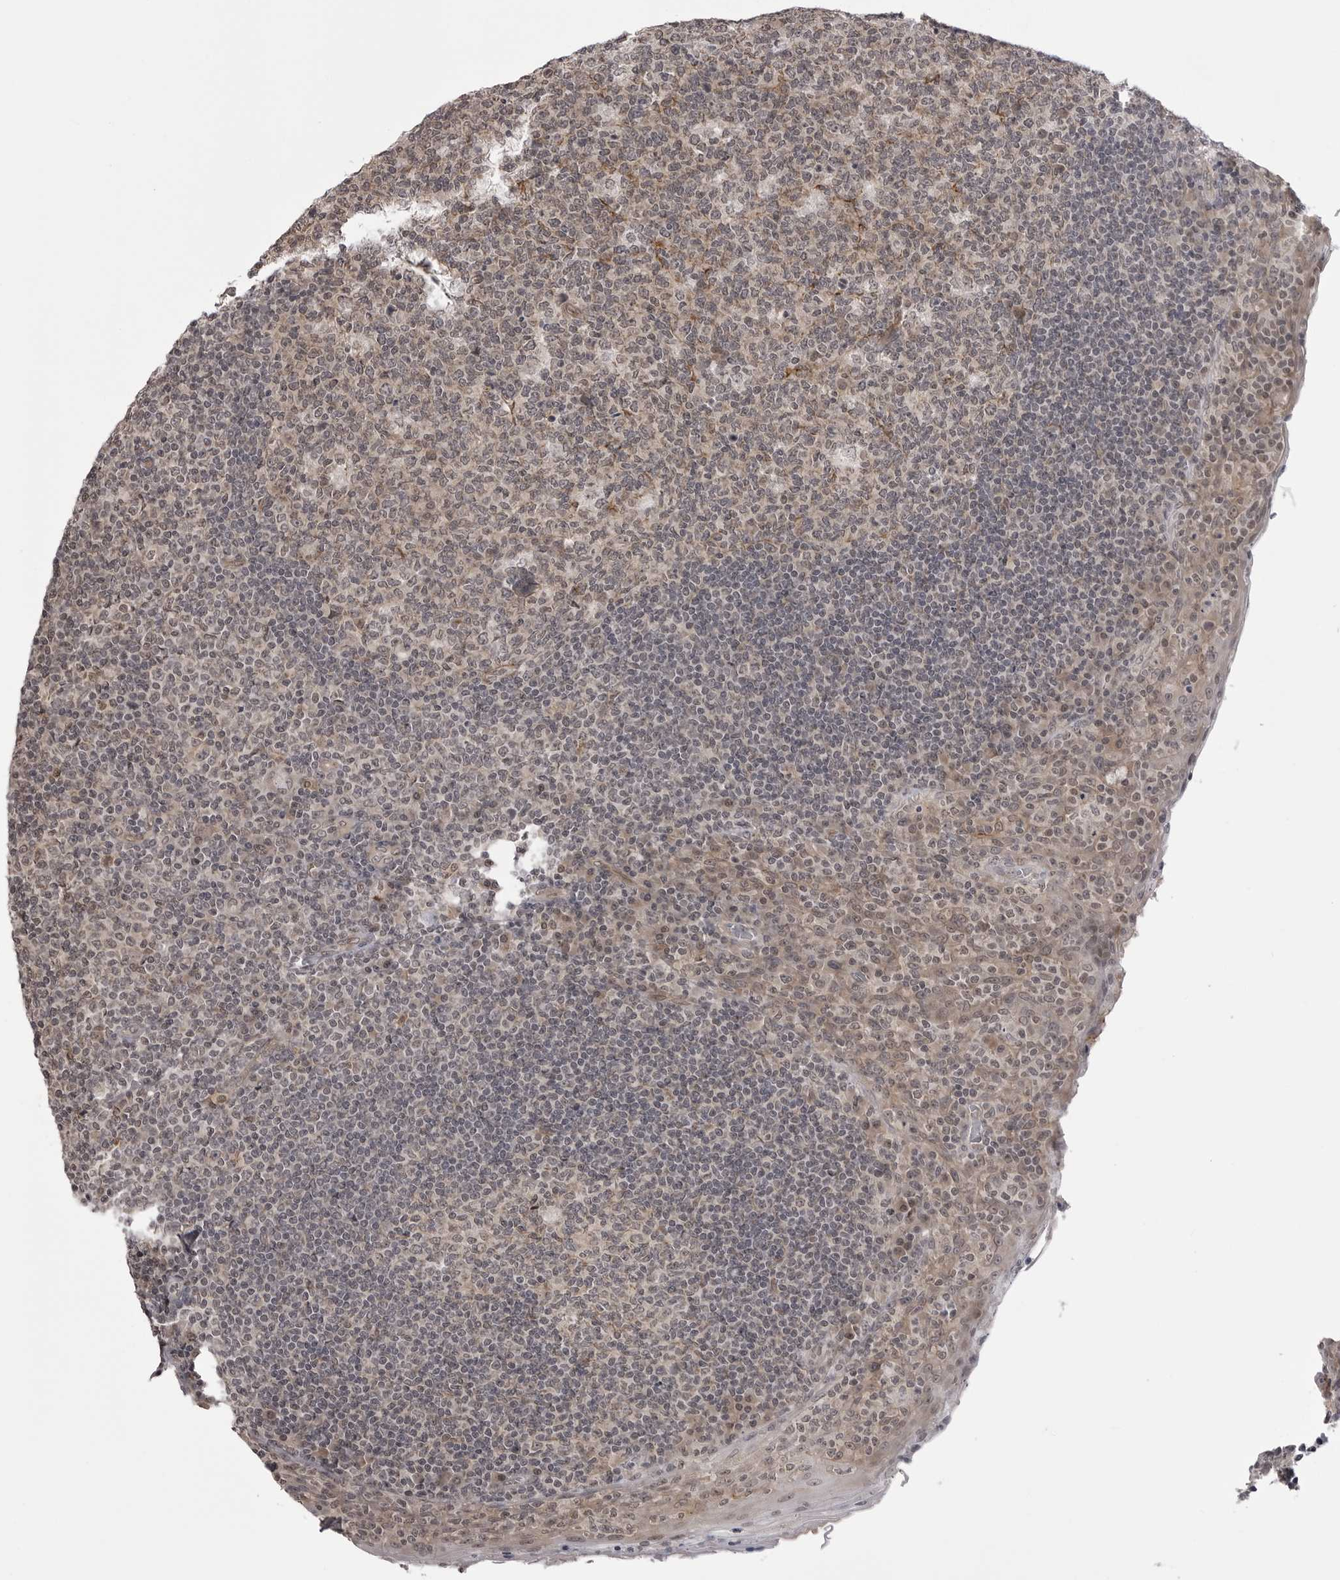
{"staining": {"intensity": "weak", "quantity": "25%-75%", "location": "cytoplasmic/membranous,nuclear"}, "tissue": "tonsil", "cell_type": "Germinal center cells", "image_type": "normal", "snomed": [{"axis": "morphology", "description": "Normal tissue, NOS"}, {"axis": "topography", "description": "Tonsil"}], "caption": "An immunohistochemistry image of benign tissue is shown. Protein staining in brown shows weak cytoplasmic/membranous,nuclear positivity in tonsil within germinal center cells.", "gene": "SORBS1", "patient": {"sex": "male", "age": 17}}